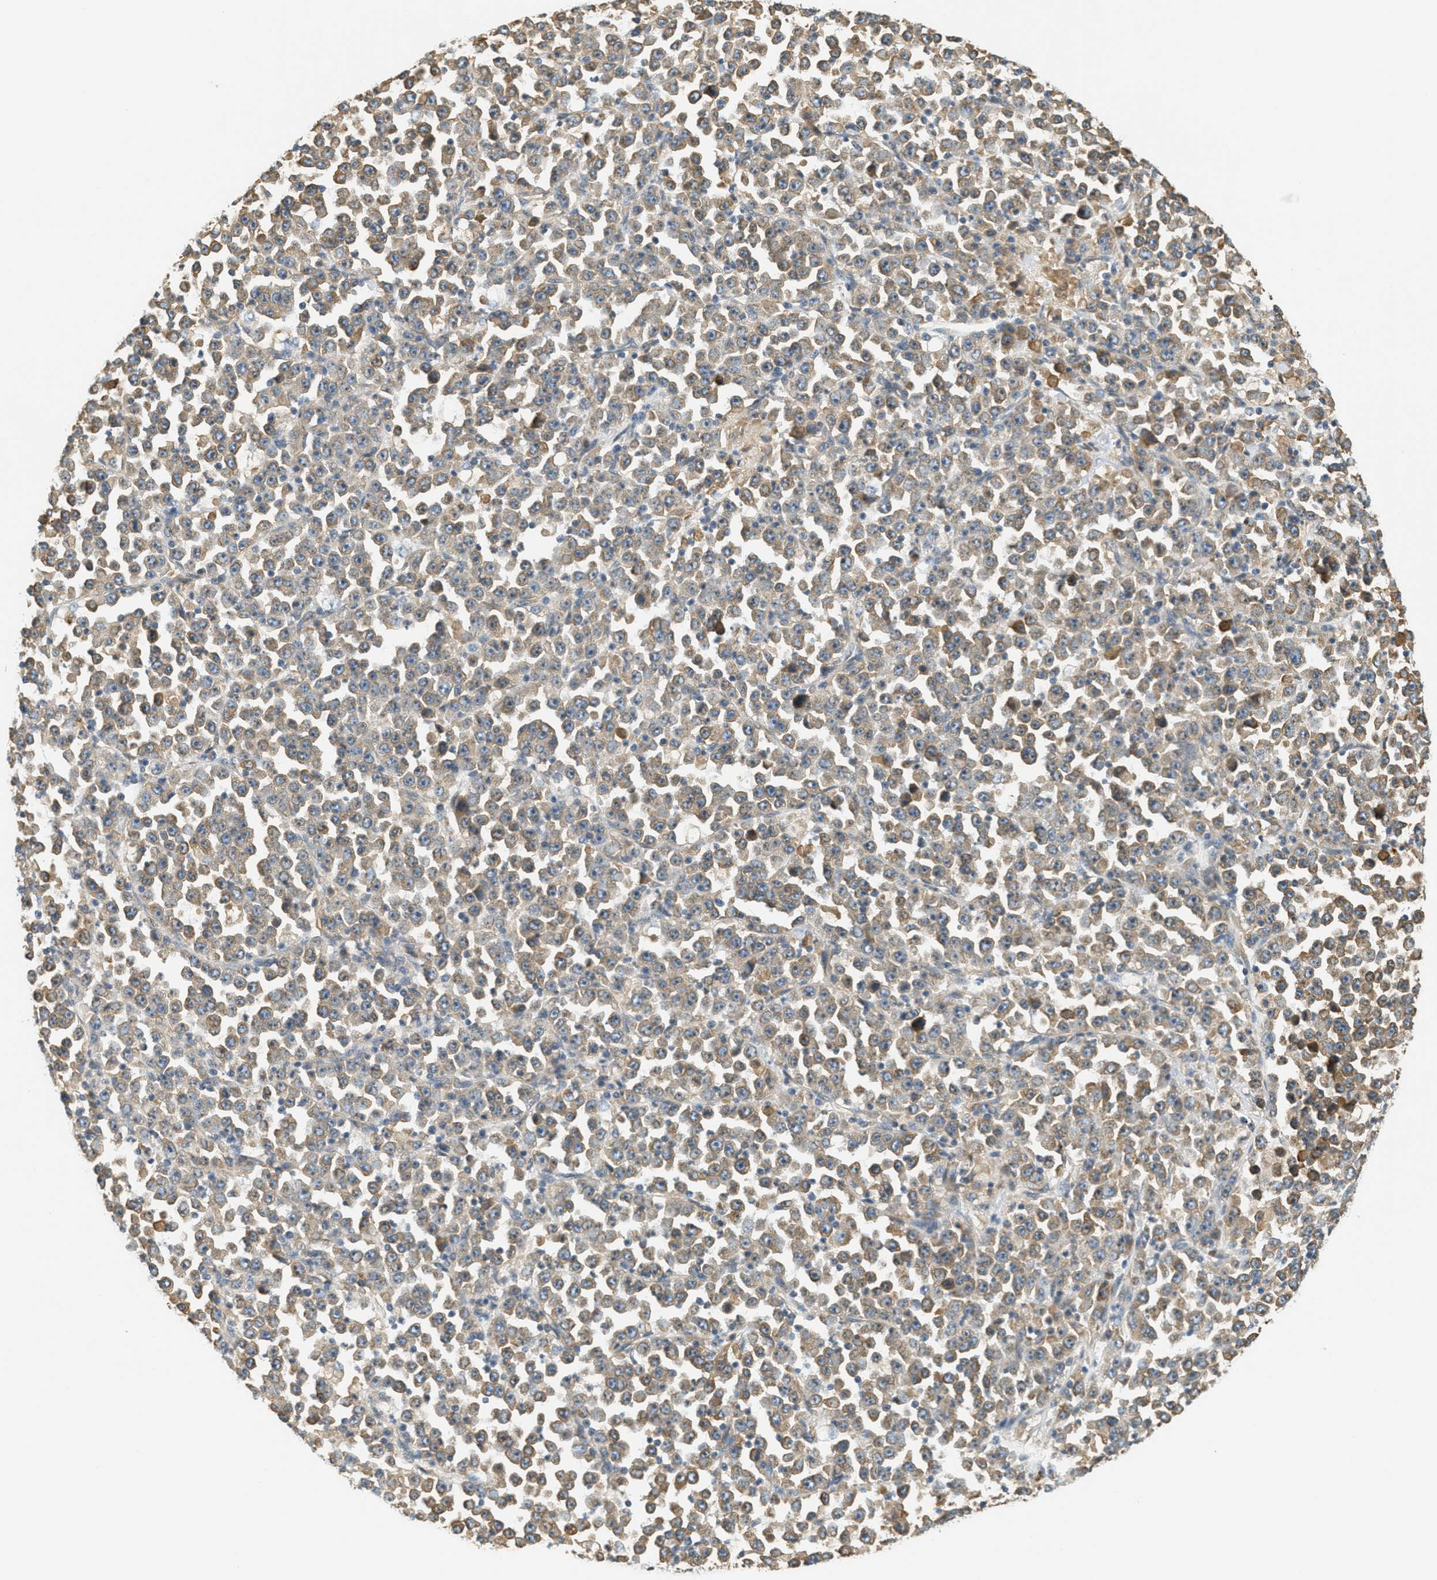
{"staining": {"intensity": "weak", "quantity": "25%-75%", "location": "cytoplasmic/membranous"}, "tissue": "stomach cancer", "cell_type": "Tumor cells", "image_type": "cancer", "snomed": [{"axis": "morphology", "description": "Normal tissue, NOS"}, {"axis": "morphology", "description": "Adenocarcinoma, NOS"}, {"axis": "topography", "description": "Stomach, upper"}, {"axis": "topography", "description": "Stomach"}], "caption": "The photomicrograph demonstrates a brown stain indicating the presence of a protein in the cytoplasmic/membranous of tumor cells in stomach cancer (adenocarcinoma). The protein is shown in brown color, while the nuclei are stained blue.", "gene": "PDK1", "patient": {"sex": "male", "age": 59}}